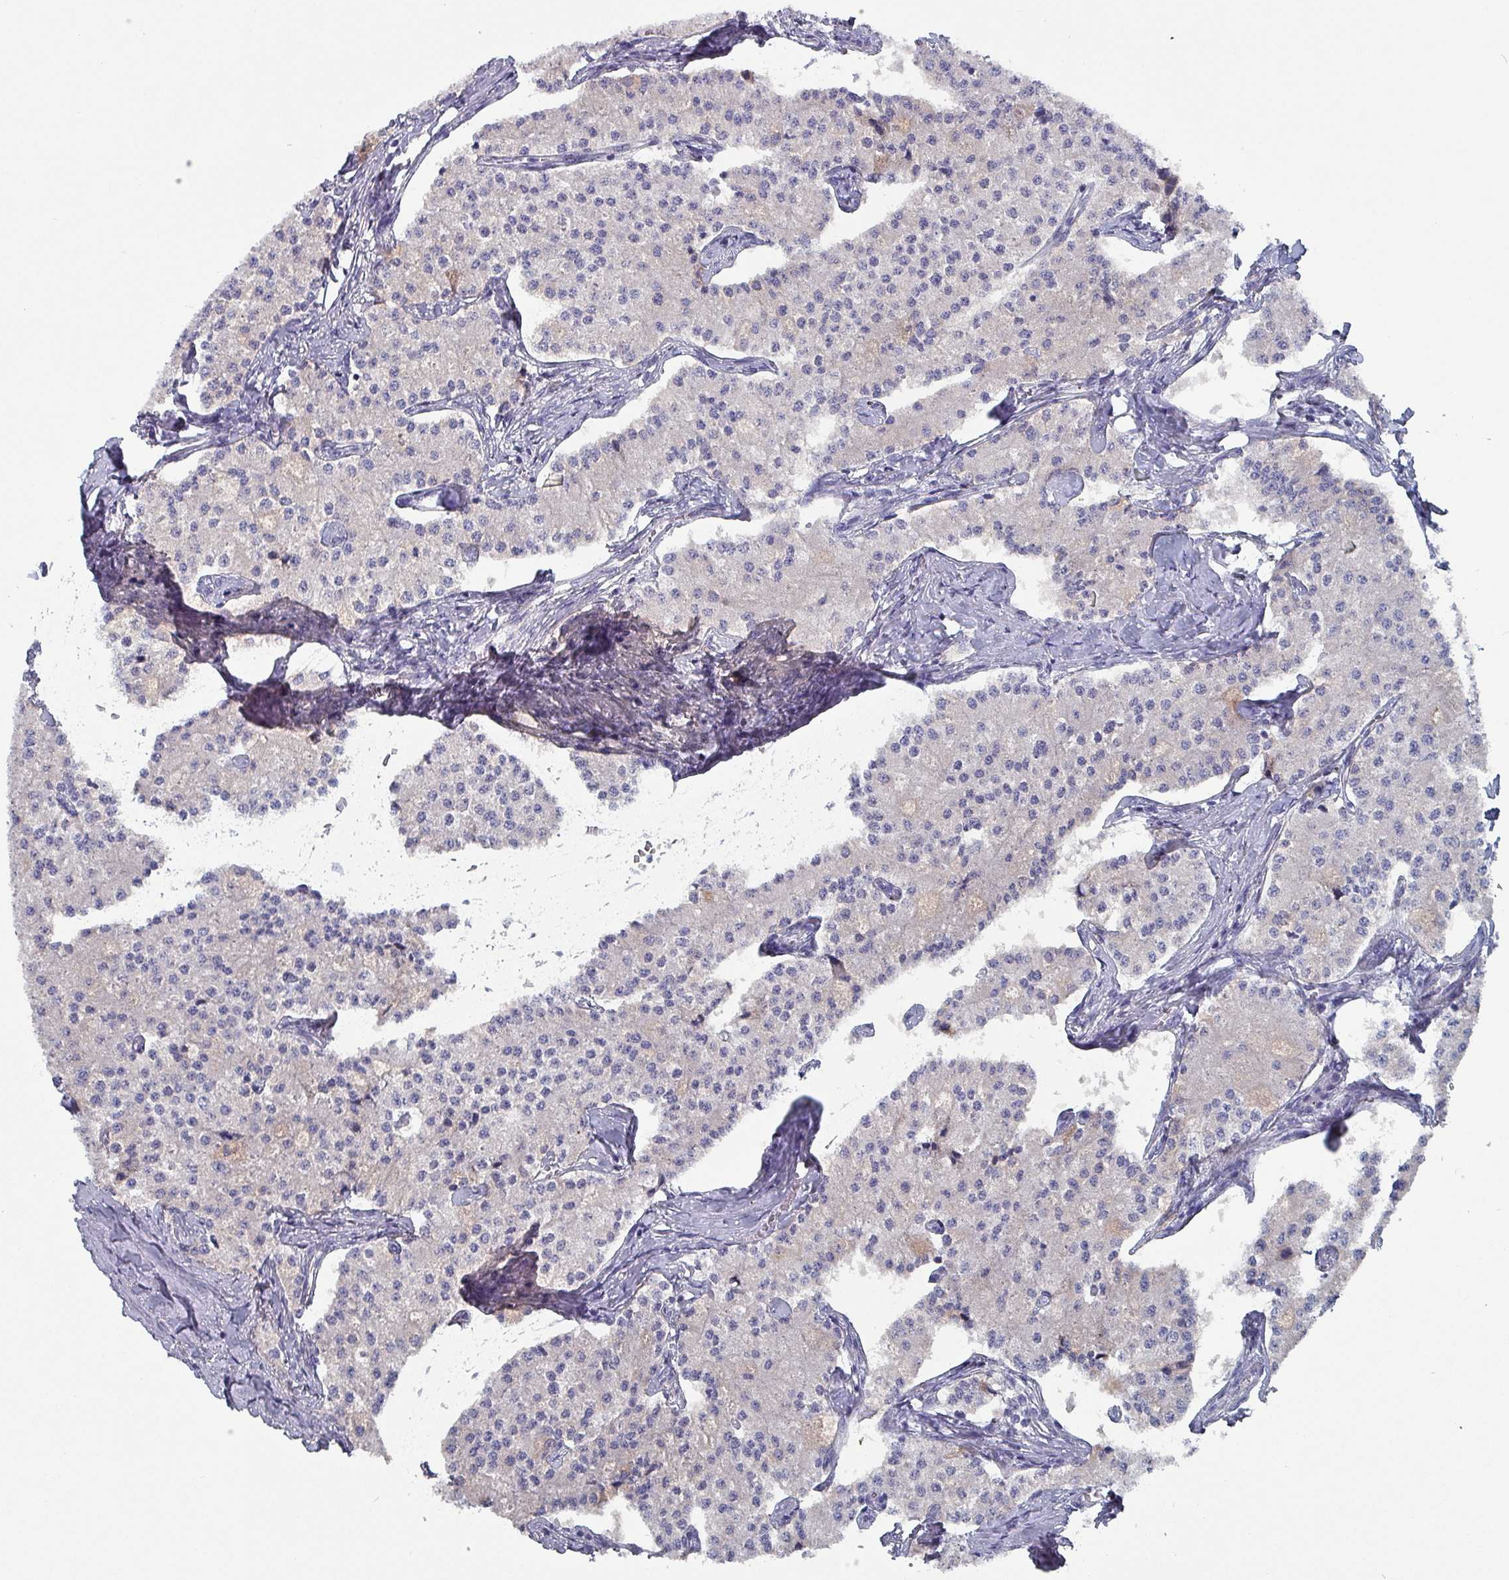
{"staining": {"intensity": "negative", "quantity": "none", "location": "none"}, "tissue": "carcinoid", "cell_type": "Tumor cells", "image_type": "cancer", "snomed": [{"axis": "morphology", "description": "Carcinoid, malignant, NOS"}, {"axis": "topography", "description": "Colon"}], "caption": "Immunohistochemical staining of human carcinoid exhibits no significant staining in tumor cells. (Brightfield microscopy of DAB (3,3'-diaminobenzidine) immunohistochemistry at high magnification).", "gene": "DRD5", "patient": {"sex": "female", "age": 52}}